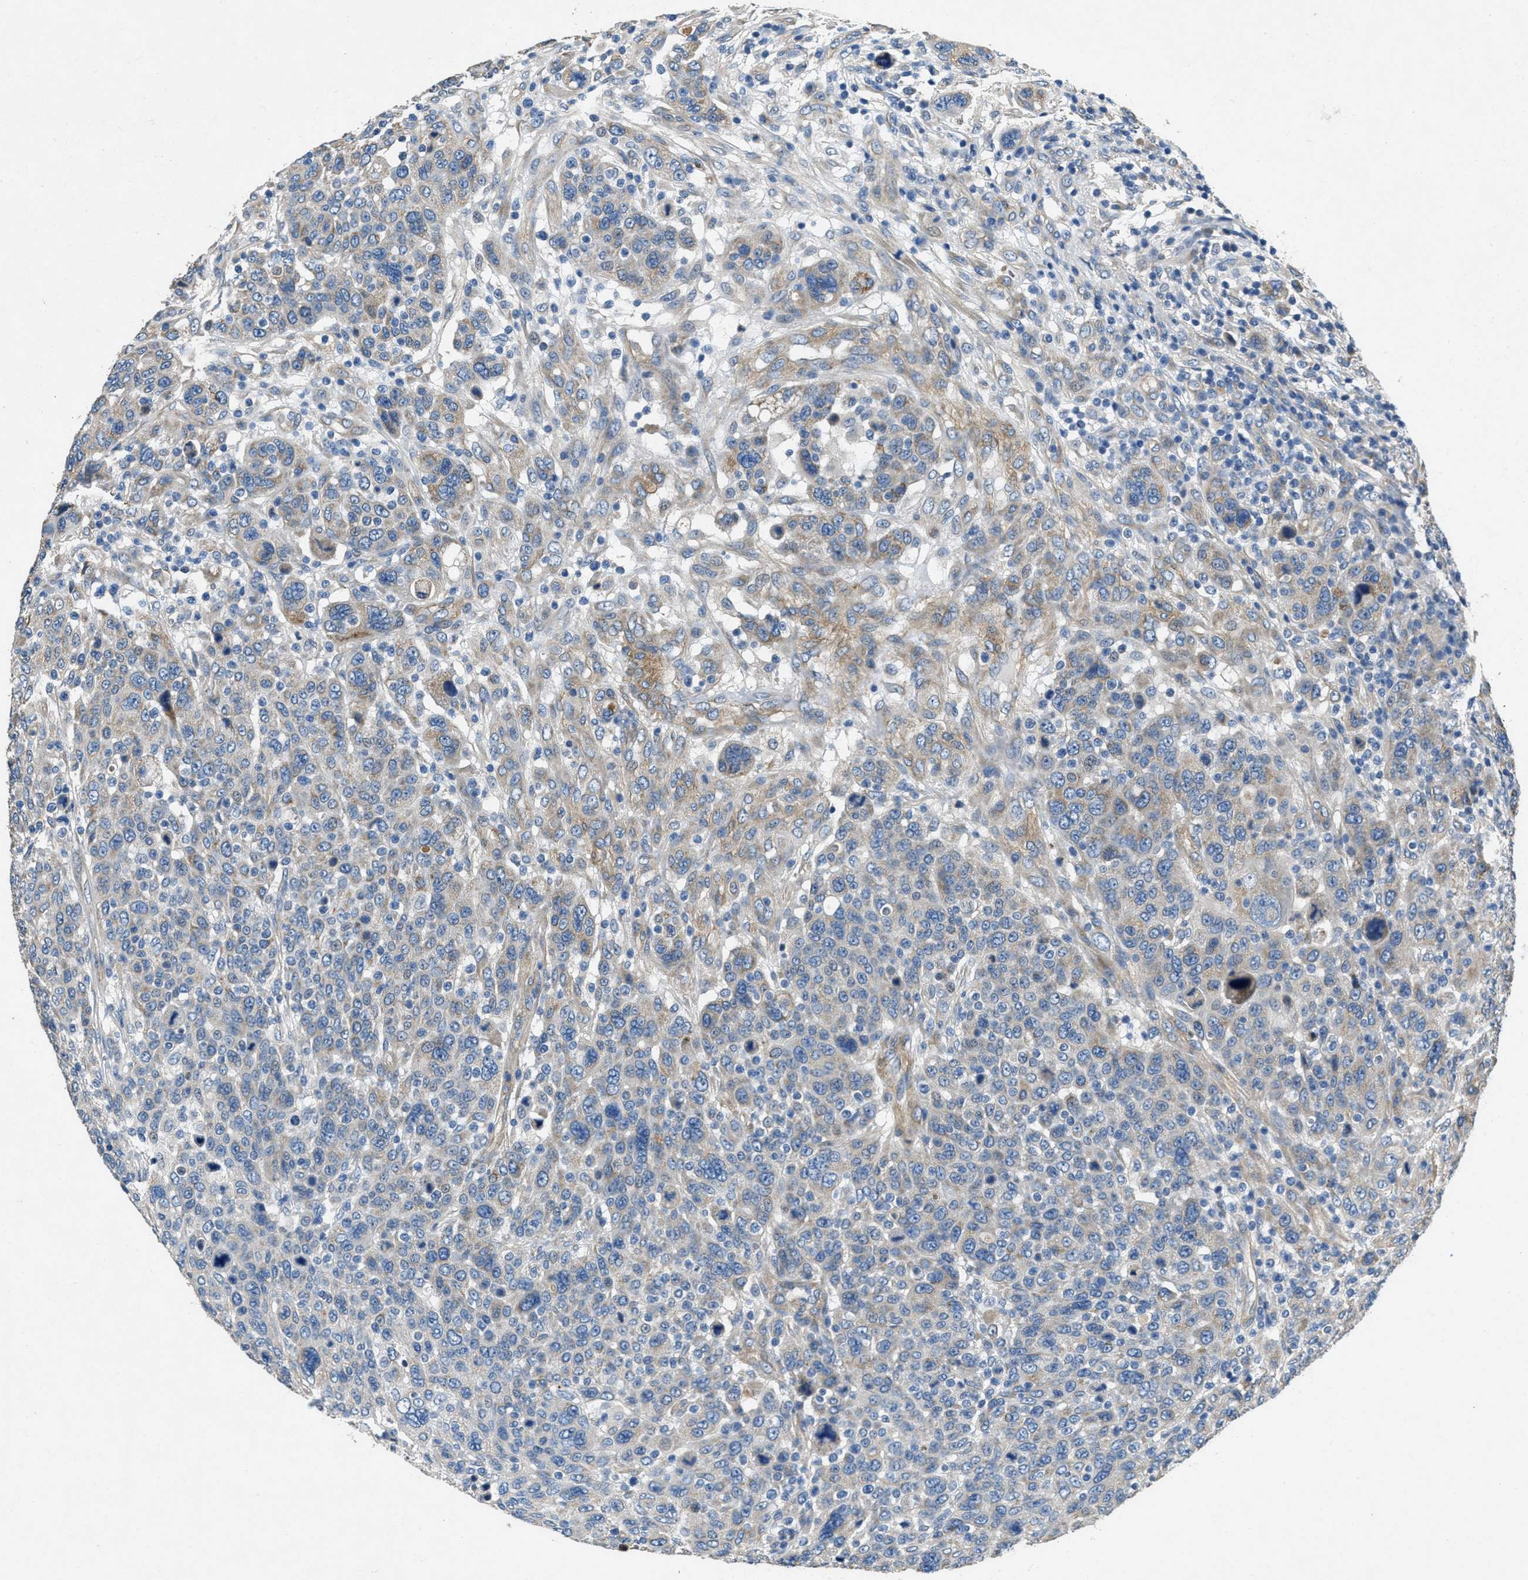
{"staining": {"intensity": "weak", "quantity": "25%-75%", "location": "cytoplasmic/membranous"}, "tissue": "breast cancer", "cell_type": "Tumor cells", "image_type": "cancer", "snomed": [{"axis": "morphology", "description": "Duct carcinoma"}, {"axis": "topography", "description": "Breast"}], "caption": "Immunohistochemistry (IHC) histopathology image of invasive ductal carcinoma (breast) stained for a protein (brown), which demonstrates low levels of weak cytoplasmic/membranous staining in approximately 25%-75% of tumor cells.", "gene": "TOMM70", "patient": {"sex": "female", "age": 37}}